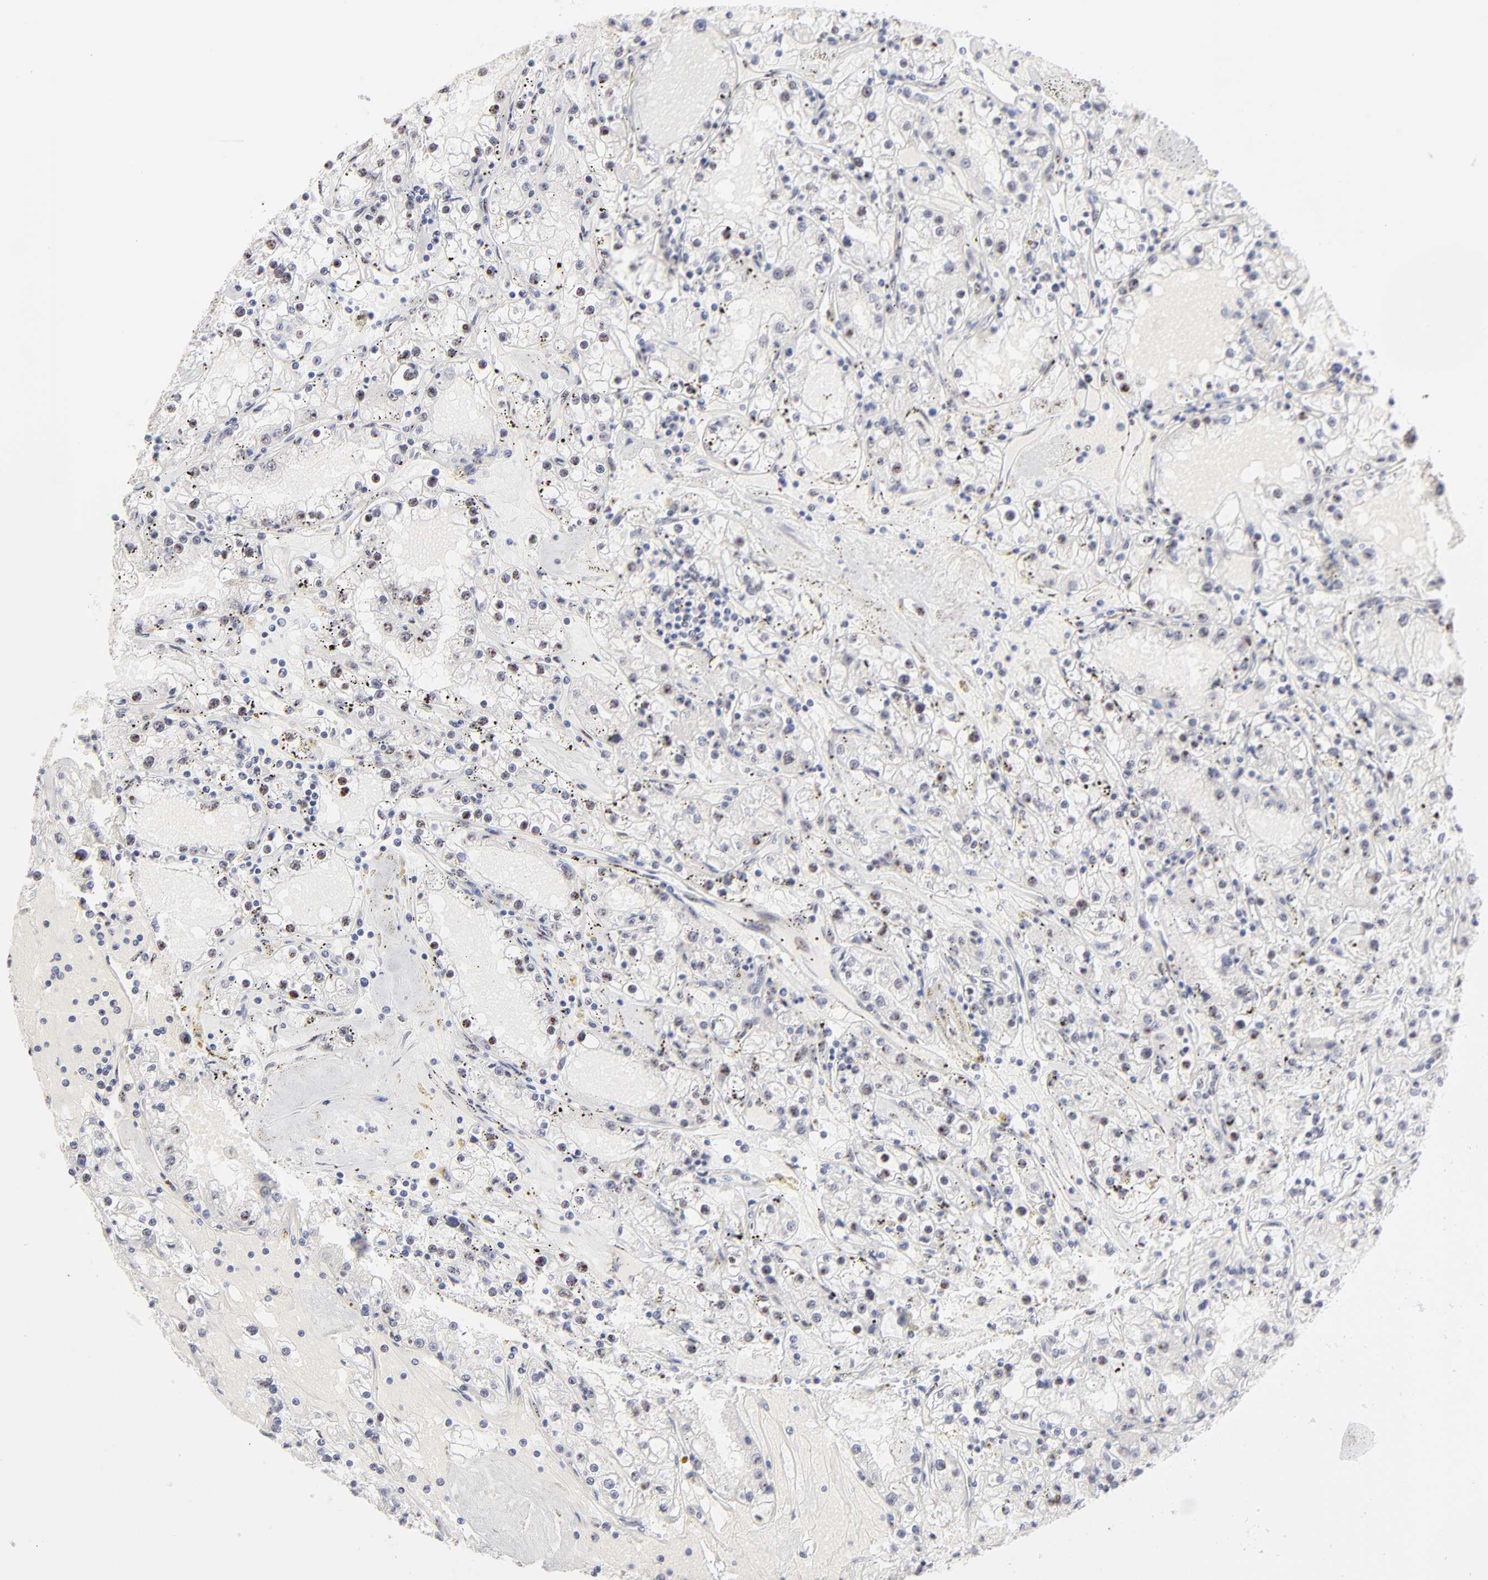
{"staining": {"intensity": "negative", "quantity": "none", "location": "none"}, "tissue": "renal cancer", "cell_type": "Tumor cells", "image_type": "cancer", "snomed": [{"axis": "morphology", "description": "Adenocarcinoma, NOS"}, {"axis": "topography", "description": "Kidney"}], "caption": "Immunohistochemical staining of renal adenocarcinoma shows no significant expression in tumor cells. Nuclei are stained in blue.", "gene": "STAT3", "patient": {"sex": "male", "age": 56}}